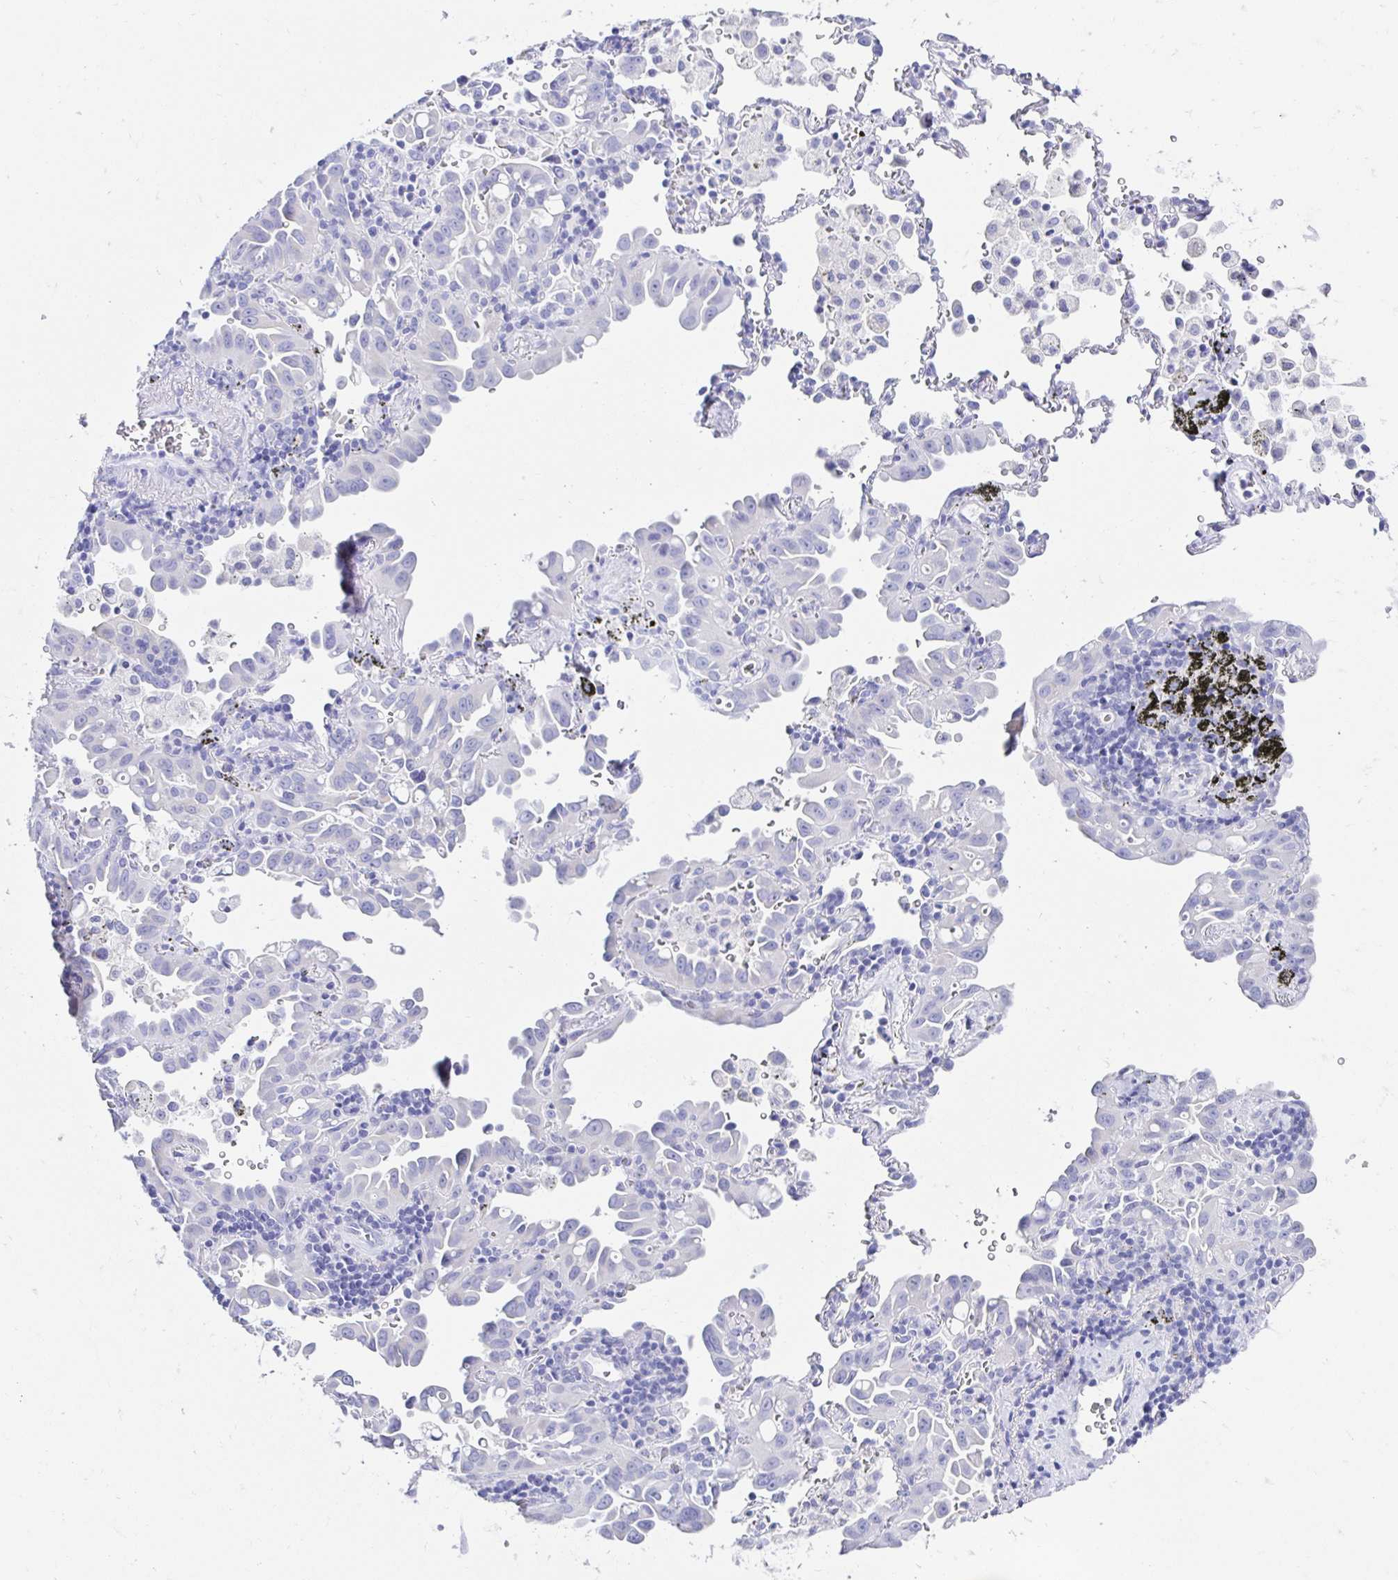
{"staining": {"intensity": "negative", "quantity": "none", "location": "none"}, "tissue": "lung cancer", "cell_type": "Tumor cells", "image_type": "cancer", "snomed": [{"axis": "morphology", "description": "Adenocarcinoma, NOS"}, {"axis": "topography", "description": "Lung"}], "caption": "Tumor cells show no significant protein positivity in lung cancer (adenocarcinoma). Brightfield microscopy of IHC stained with DAB (3,3'-diaminobenzidine) (brown) and hematoxylin (blue), captured at high magnification.", "gene": "CA9", "patient": {"sex": "male", "age": 68}}